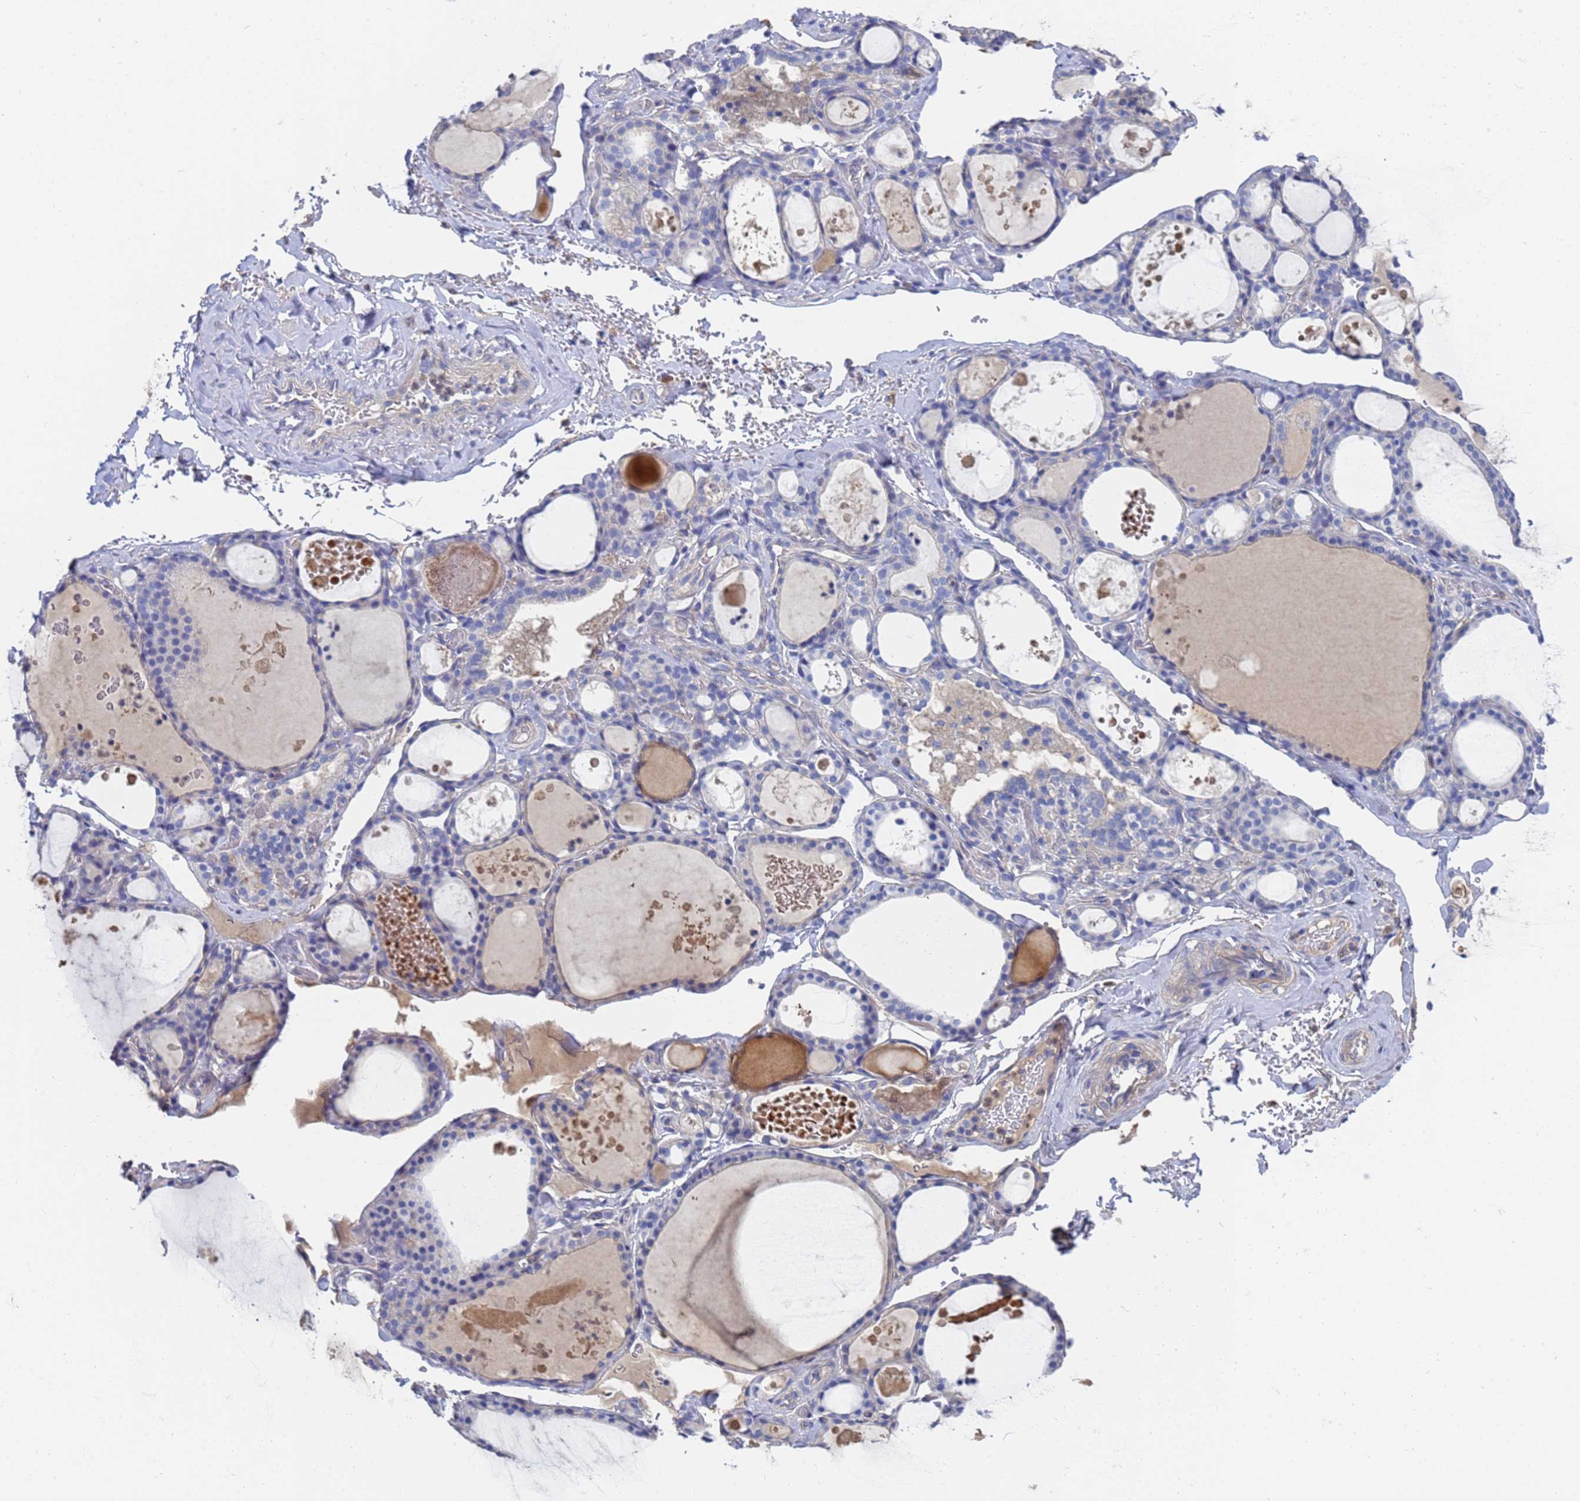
{"staining": {"intensity": "negative", "quantity": "none", "location": "none"}, "tissue": "thyroid gland", "cell_type": "Glandular cells", "image_type": "normal", "snomed": [{"axis": "morphology", "description": "Normal tissue, NOS"}, {"axis": "topography", "description": "Thyroid gland"}], "caption": "Protein analysis of normal thyroid gland demonstrates no significant staining in glandular cells. Nuclei are stained in blue.", "gene": "LBX2", "patient": {"sex": "male", "age": 56}}